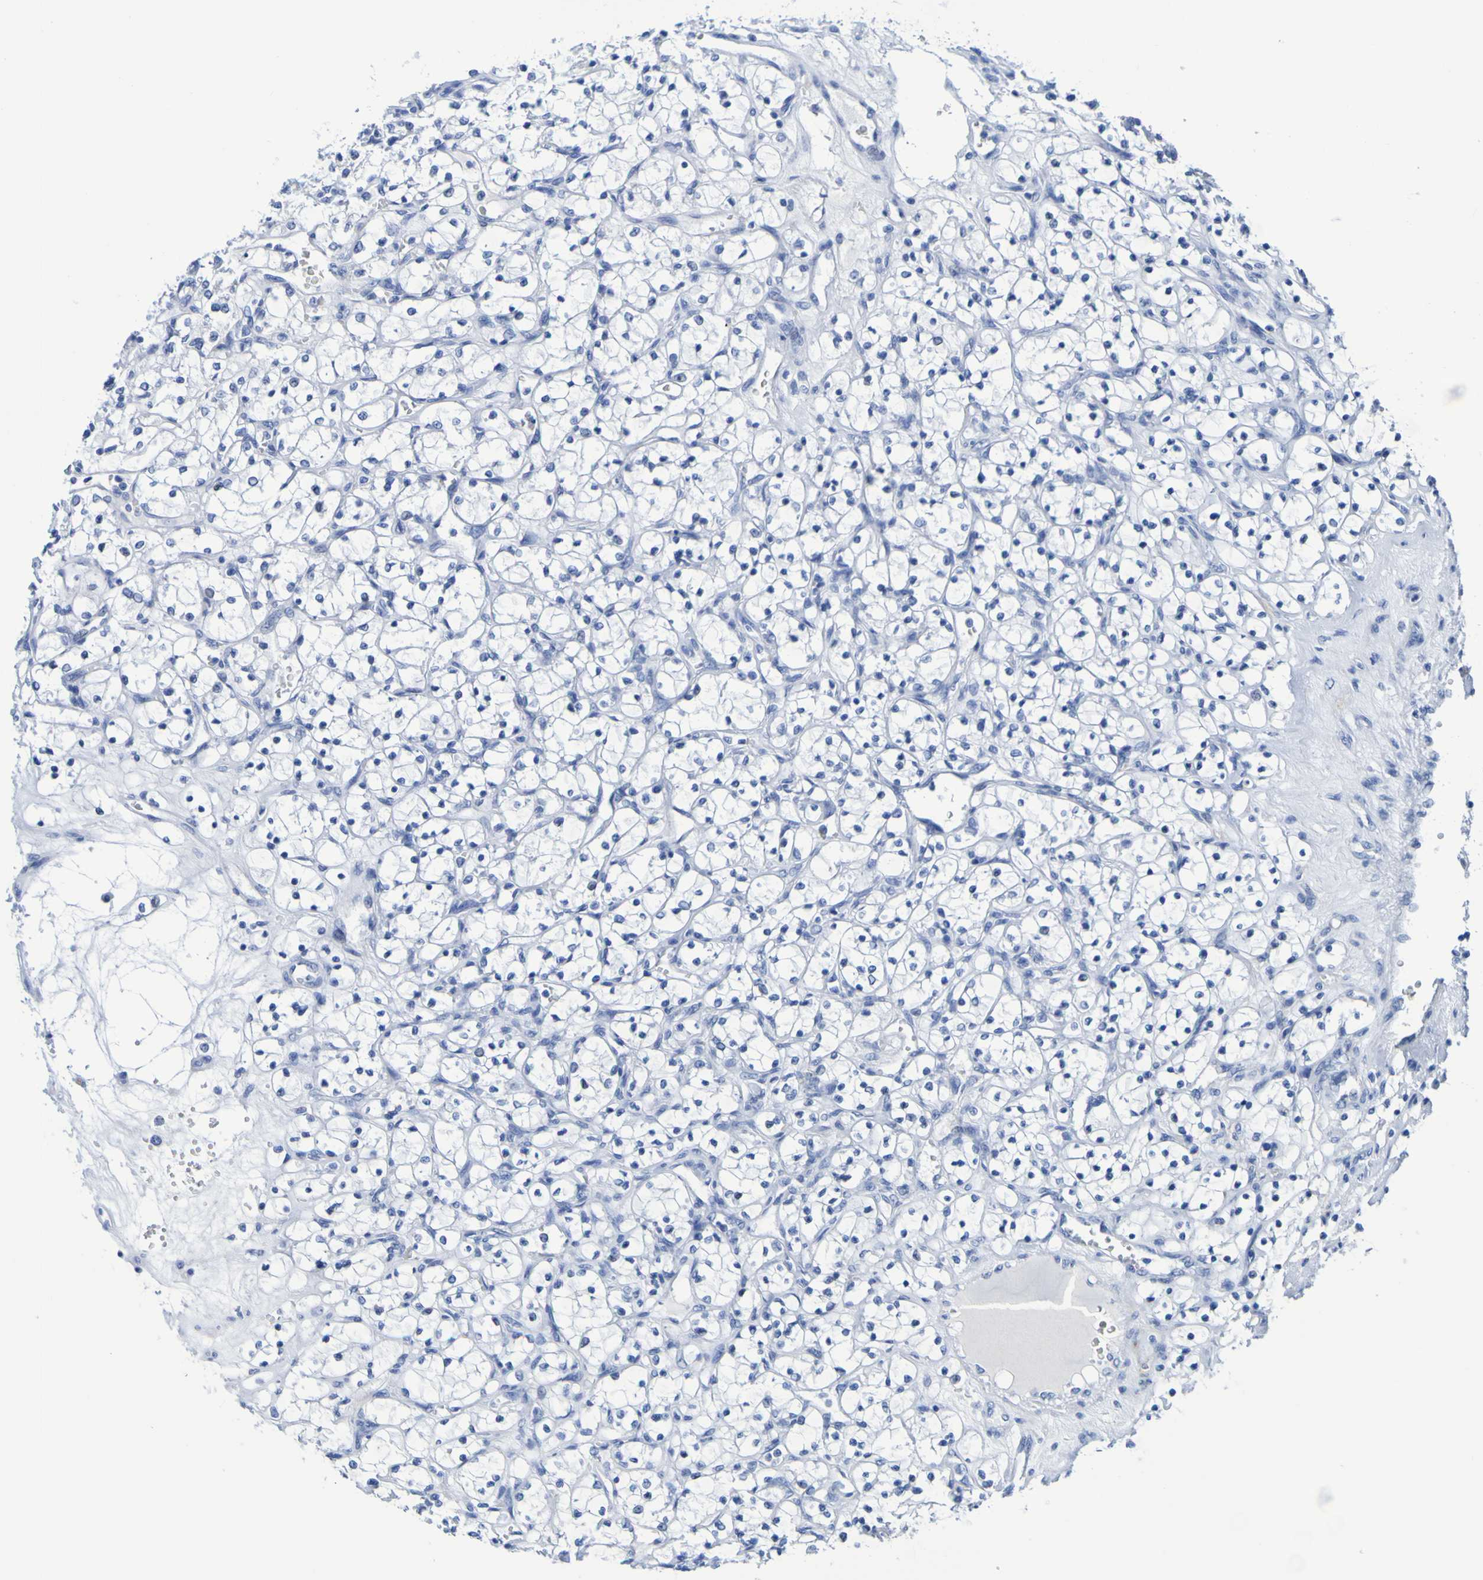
{"staining": {"intensity": "negative", "quantity": "none", "location": "none"}, "tissue": "renal cancer", "cell_type": "Tumor cells", "image_type": "cancer", "snomed": [{"axis": "morphology", "description": "Adenocarcinoma, NOS"}, {"axis": "topography", "description": "Kidney"}], "caption": "Tumor cells are negative for protein expression in human renal cancer.", "gene": "DPEP1", "patient": {"sex": "female", "age": 69}}